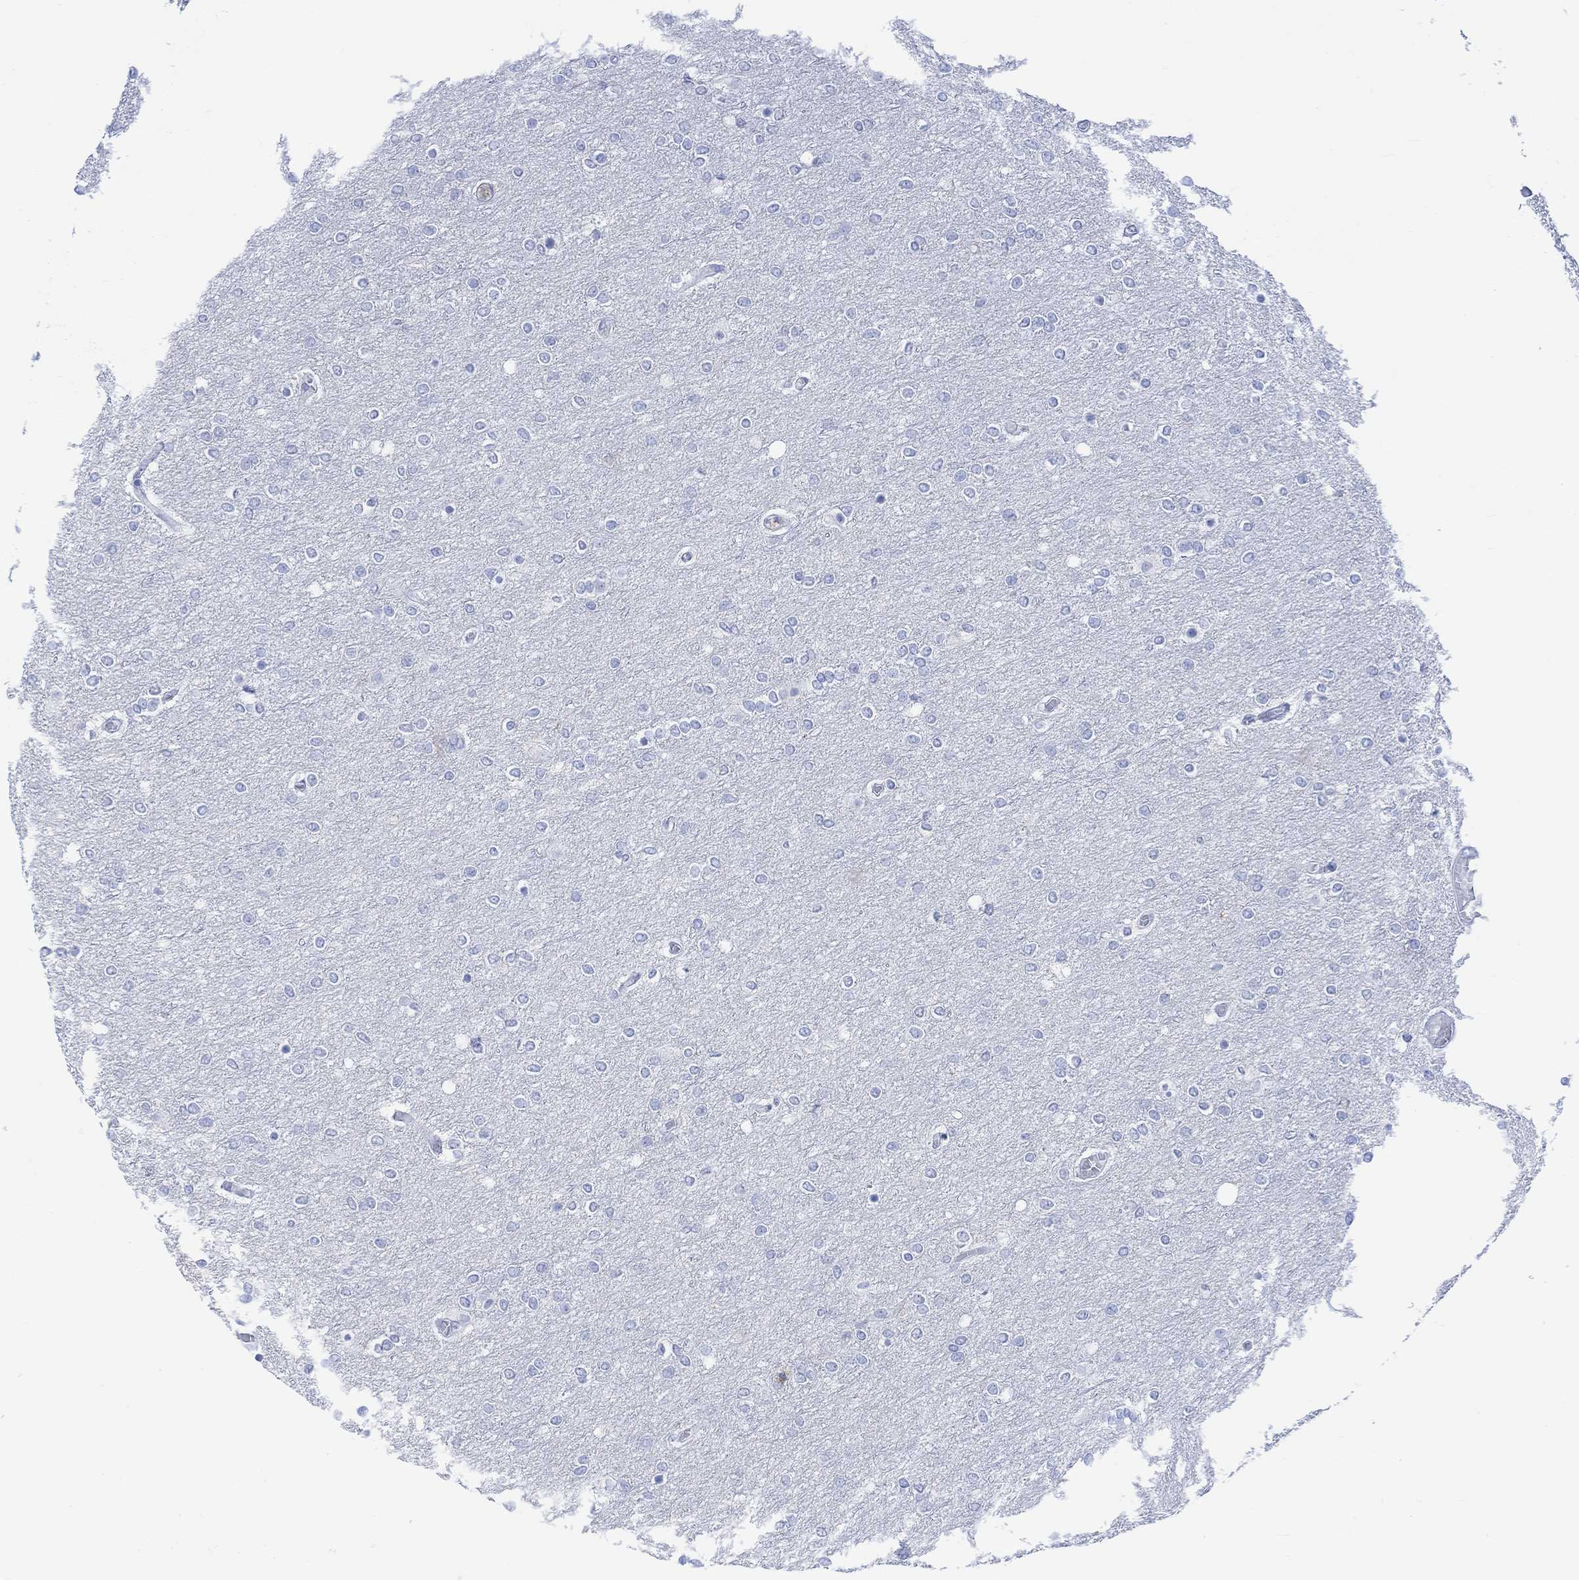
{"staining": {"intensity": "negative", "quantity": "none", "location": "none"}, "tissue": "glioma", "cell_type": "Tumor cells", "image_type": "cancer", "snomed": [{"axis": "morphology", "description": "Glioma, malignant, High grade"}, {"axis": "topography", "description": "Brain"}], "caption": "IHC of human high-grade glioma (malignant) reveals no staining in tumor cells.", "gene": "CALCA", "patient": {"sex": "female", "age": 61}}